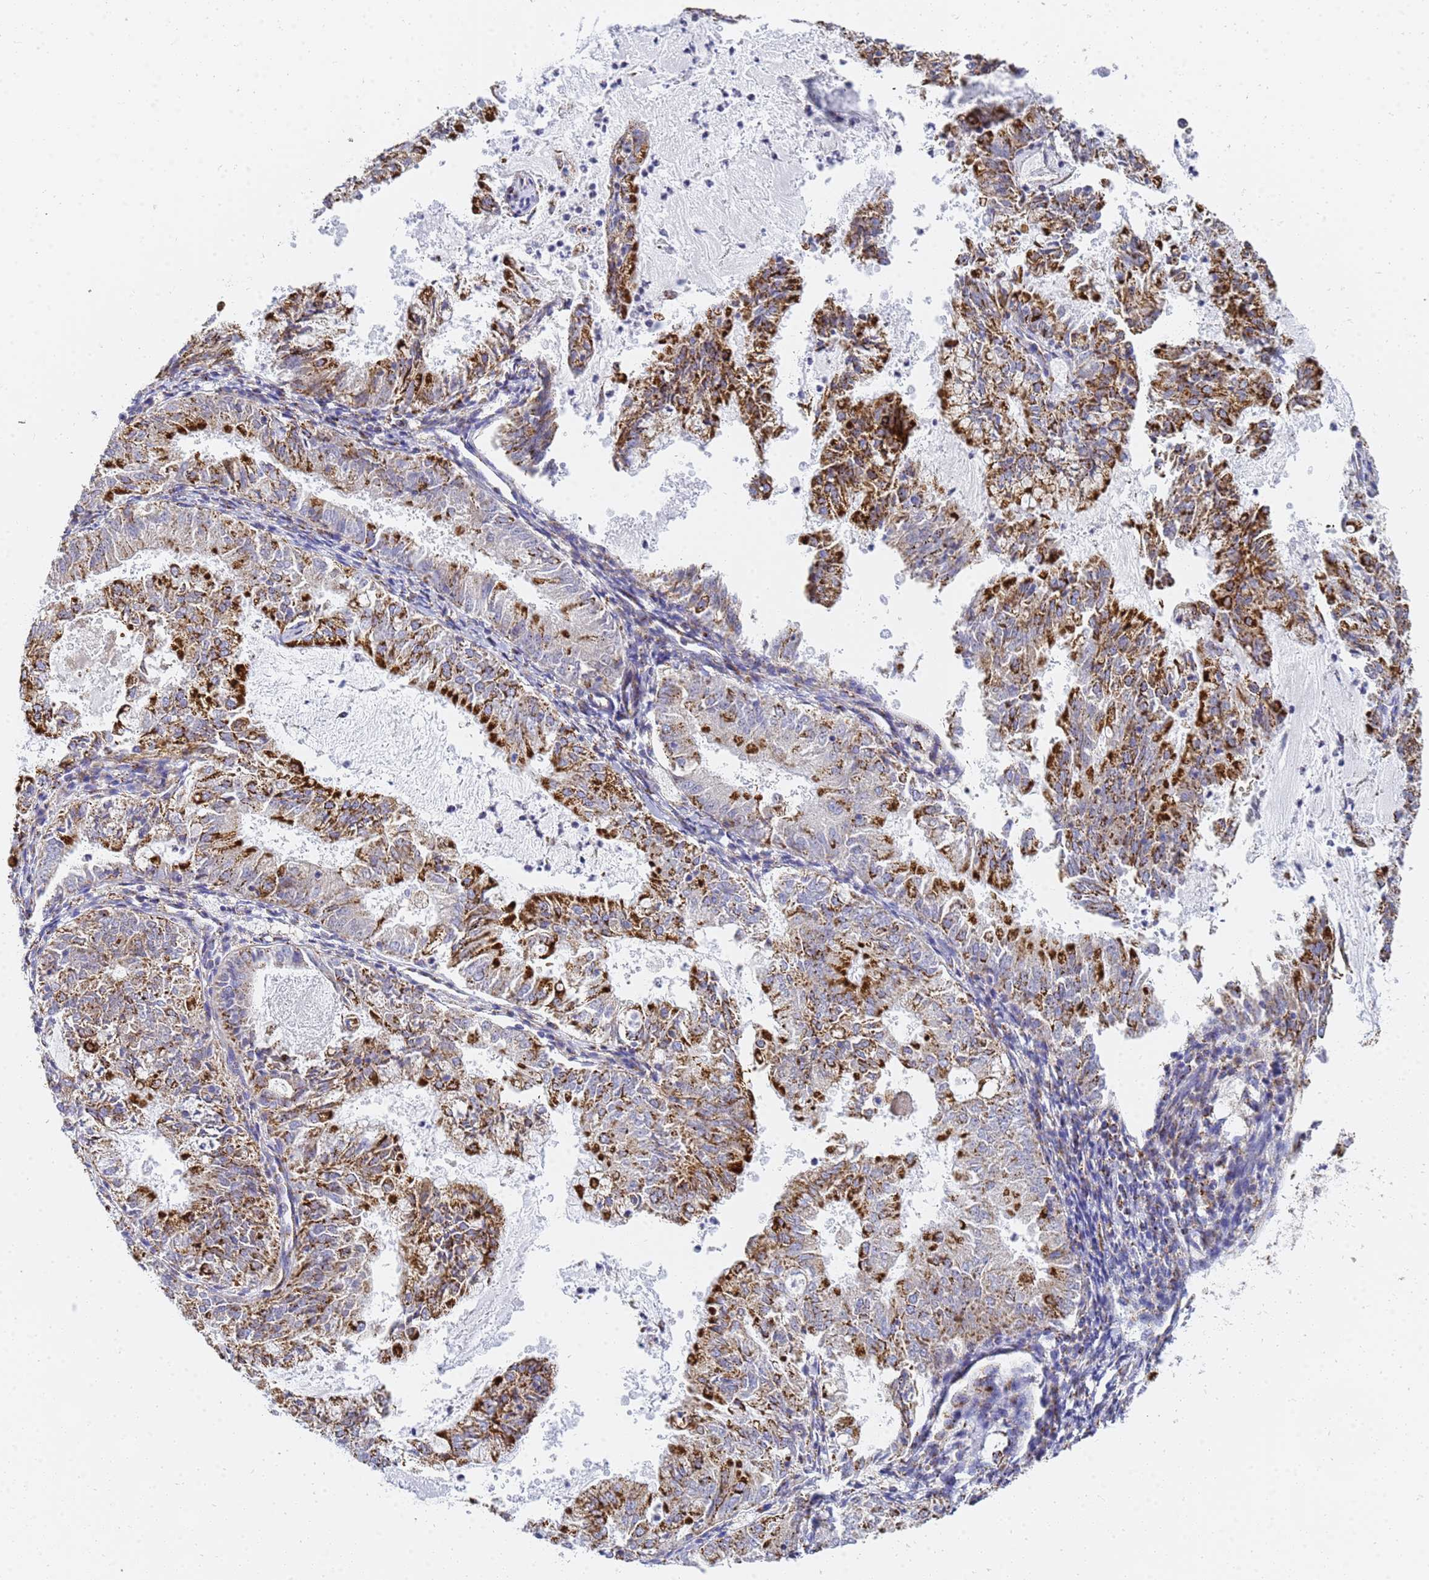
{"staining": {"intensity": "strong", "quantity": "25%-75%", "location": "cytoplasmic/membranous"}, "tissue": "endometrial cancer", "cell_type": "Tumor cells", "image_type": "cancer", "snomed": [{"axis": "morphology", "description": "Adenocarcinoma, NOS"}, {"axis": "topography", "description": "Endometrium"}], "caption": "Immunohistochemical staining of human adenocarcinoma (endometrial) demonstrates strong cytoplasmic/membranous protein expression in approximately 25%-75% of tumor cells.", "gene": "CNIH4", "patient": {"sex": "female", "age": 57}}